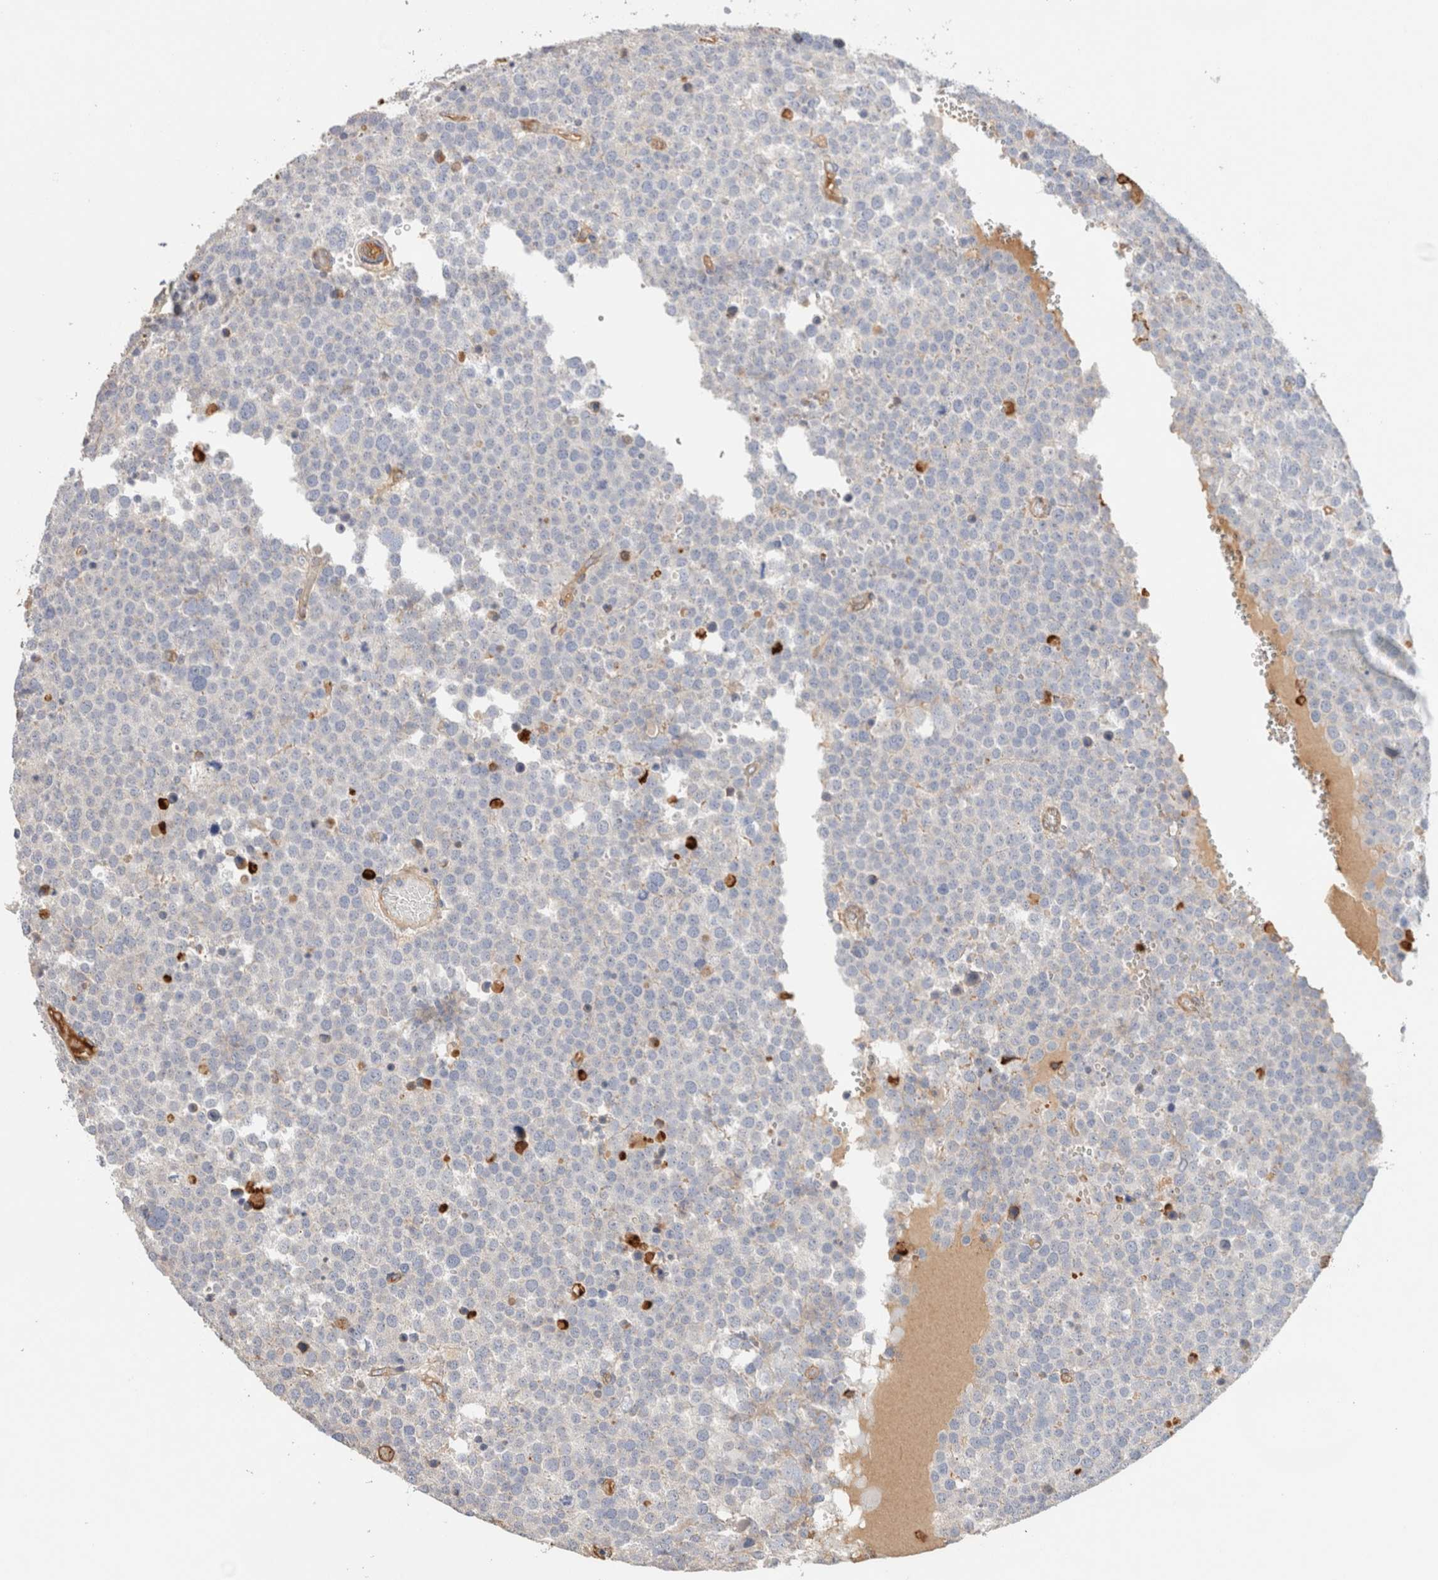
{"staining": {"intensity": "negative", "quantity": "none", "location": "none"}, "tissue": "testis cancer", "cell_type": "Tumor cells", "image_type": "cancer", "snomed": [{"axis": "morphology", "description": "Seminoma, NOS"}, {"axis": "topography", "description": "Testis"}], "caption": "A high-resolution image shows IHC staining of seminoma (testis), which reveals no significant staining in tumor cells.", "gene": "PROS1", "patient": {"sex": "male", "age": 71}}